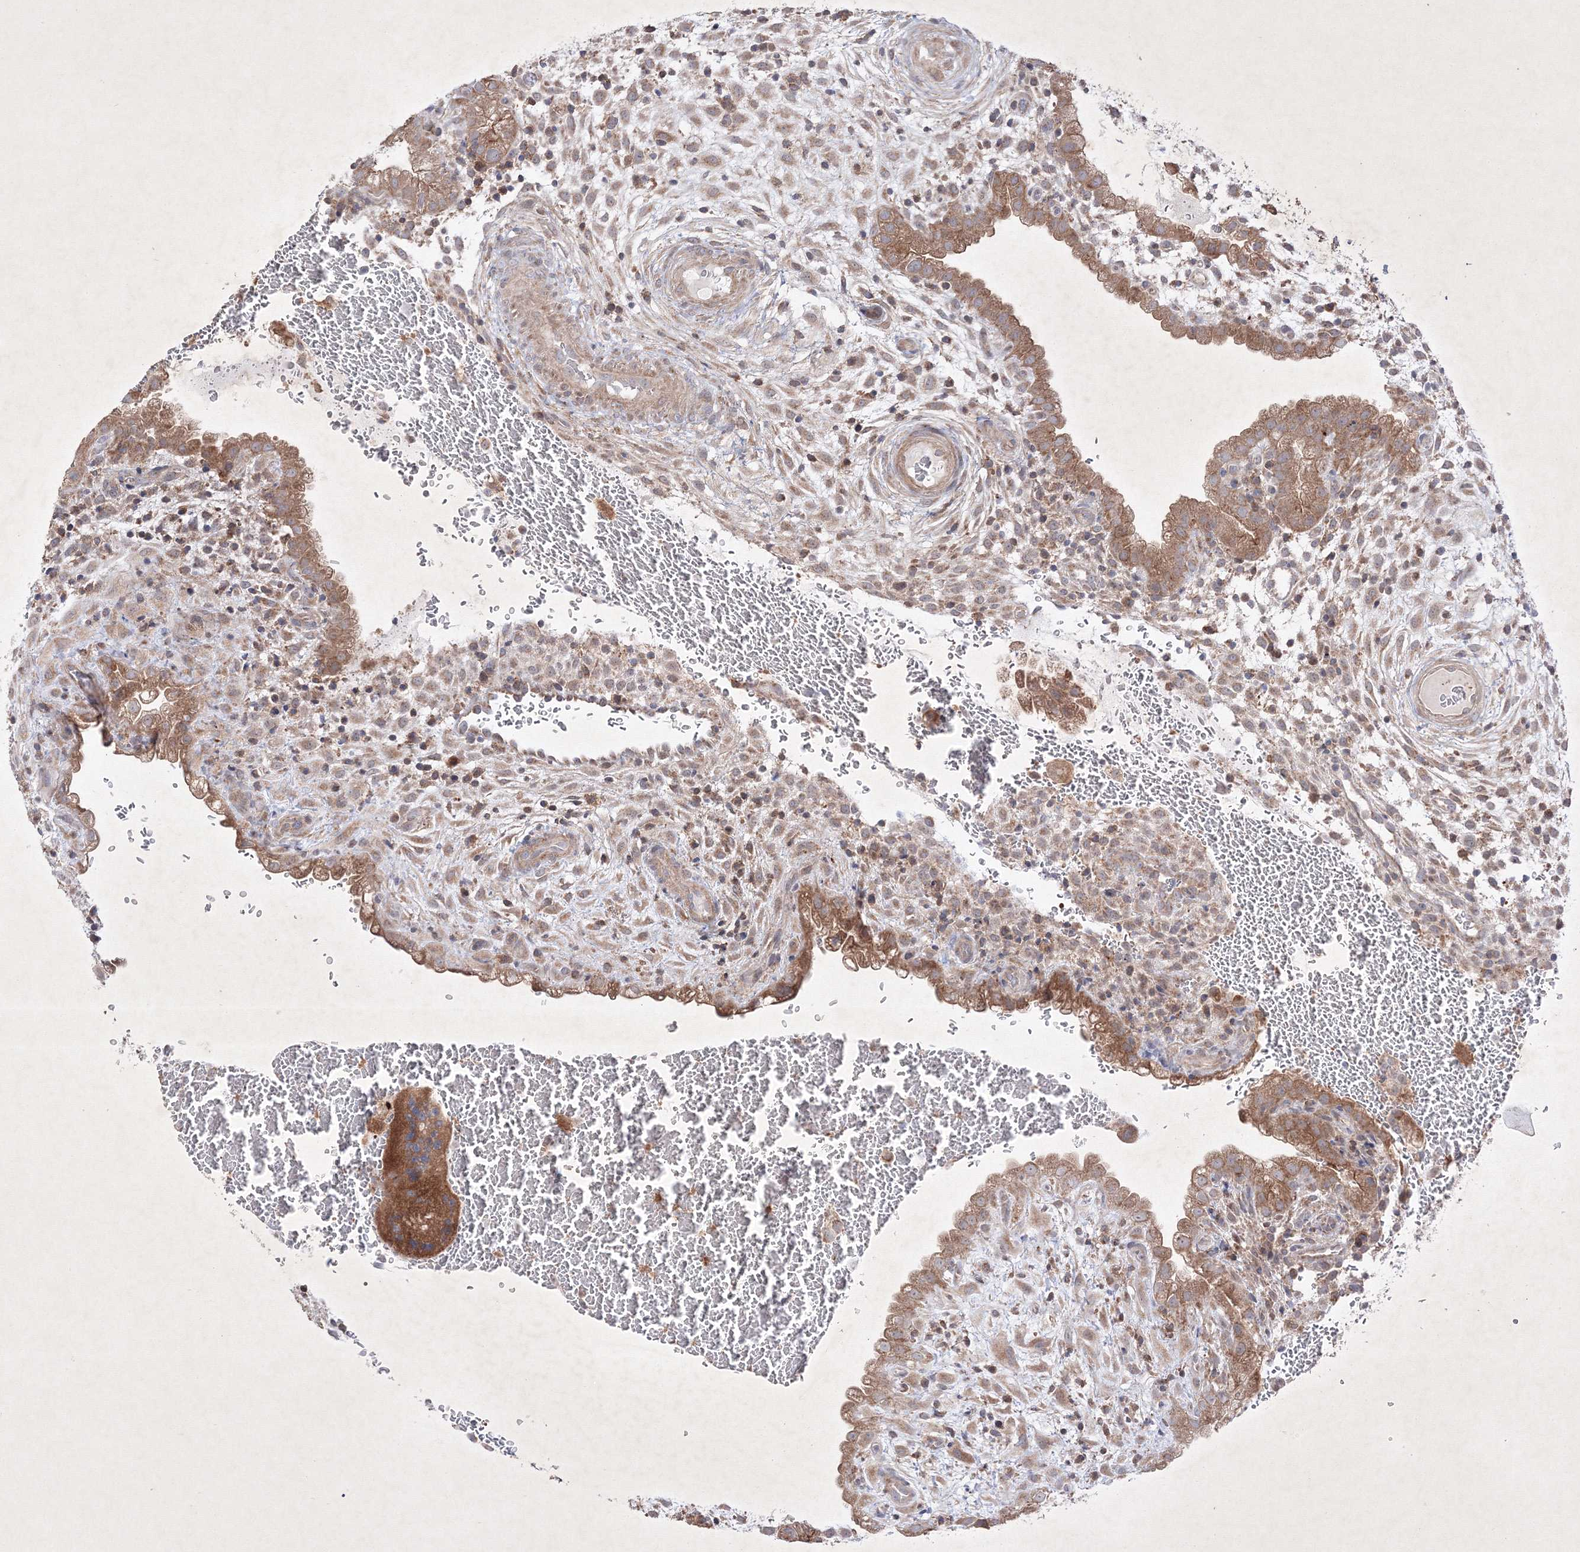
{"staining": {"intensity": "moderate", "quantity": ">75%", "location": "cytoplasmic/membranous"}, "tissue": "placenta", "cell_type": "Trophoblastic cells", "image_type": "normal", "snomed": [{"axis": "morphology", "description": "Normal tissue, NOS"}, {"axis": "topography", "description": "Placenta"}], "caption": "A brown stain shows moderate cytoplasmic/membranous expression of a protein in trophoblastic cells of unremarkable human placenta. (DAB = brown stain, brightfield microscopy at high magnification).", "gene": "OPA1", "patient": {"sex": "female", "age": 35}}